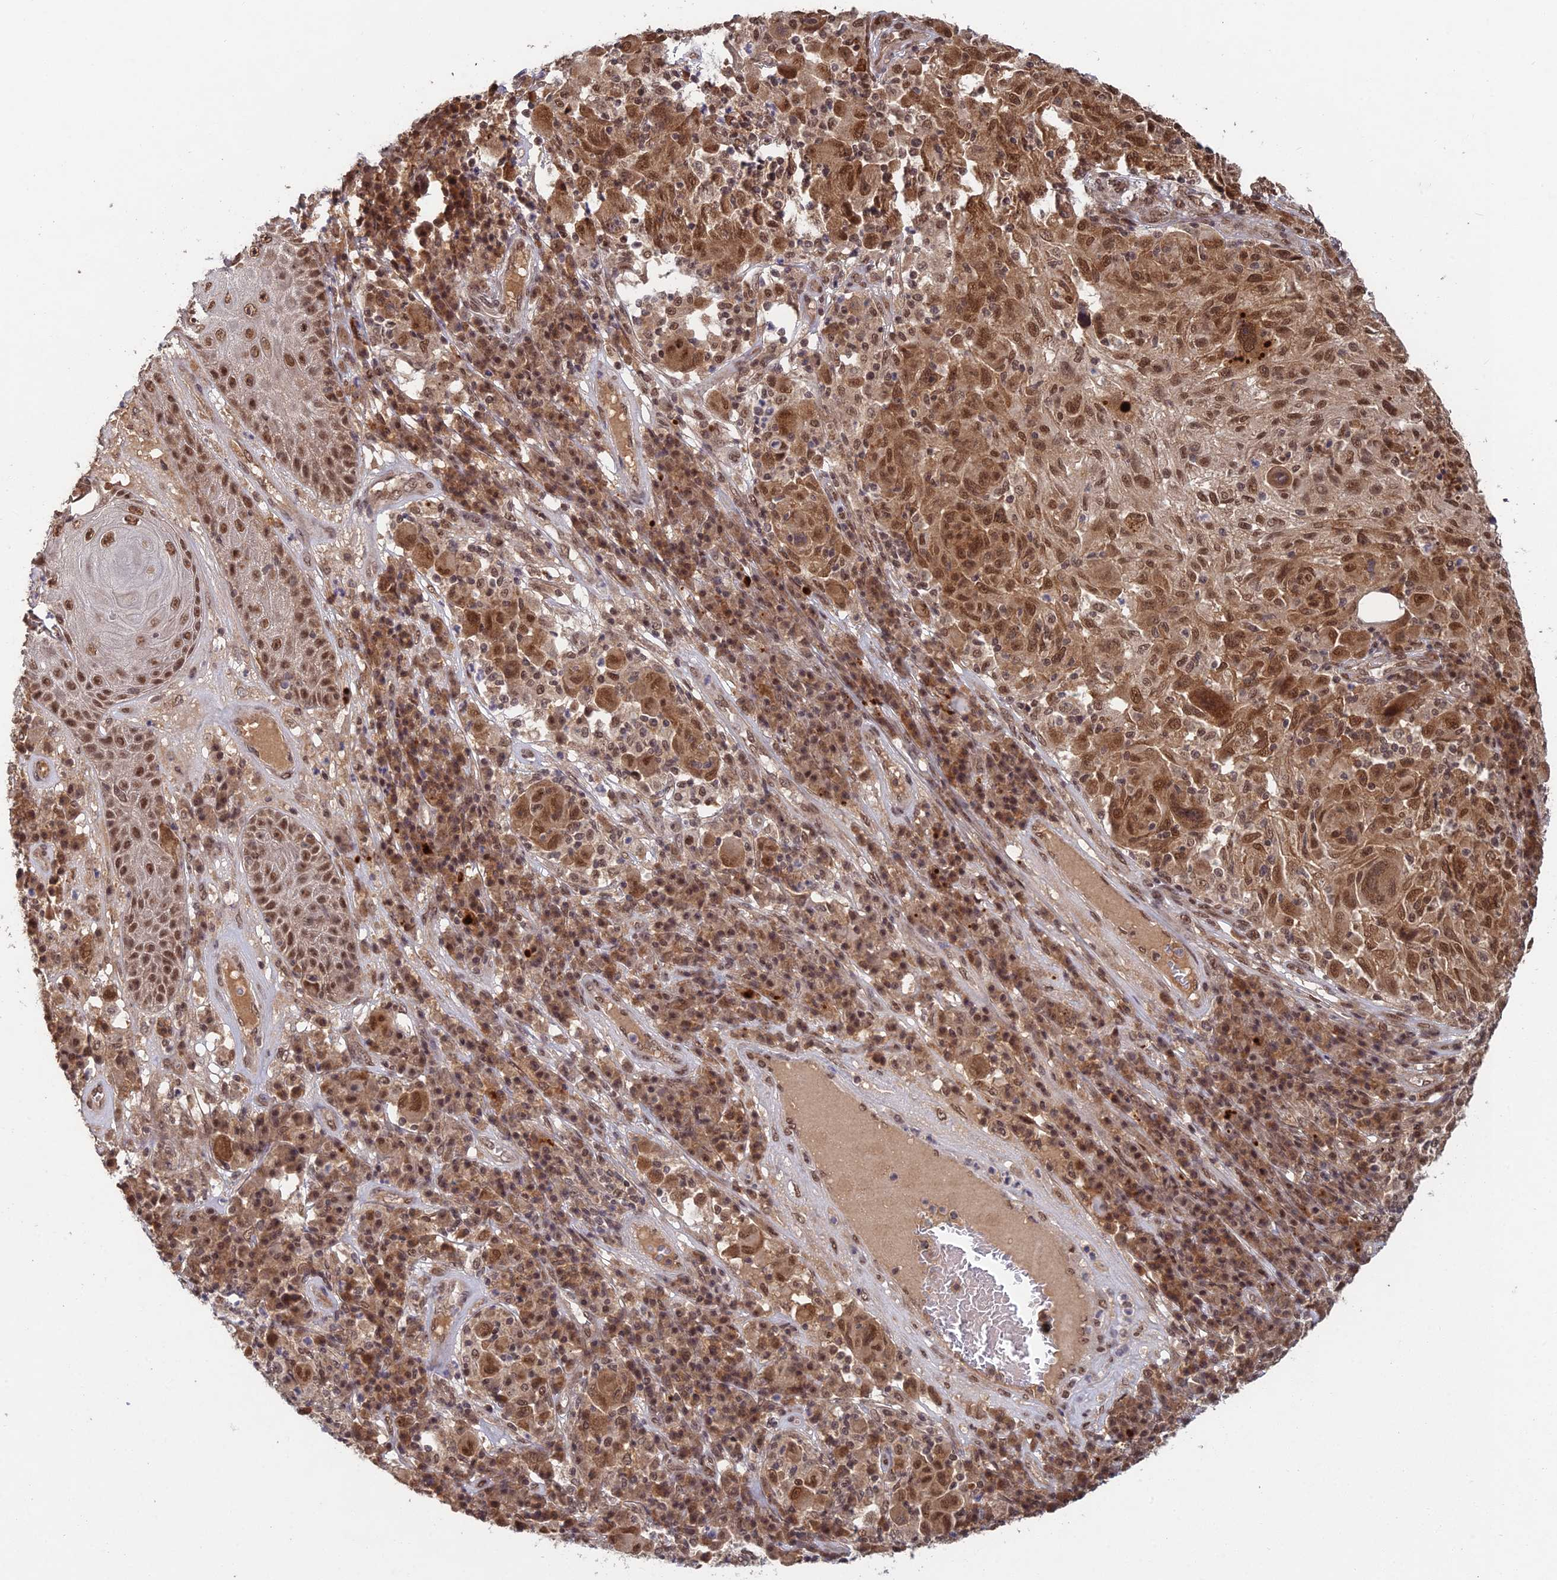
{"staining": {"intensity": "moderate", "quantity": ">75%", "location": "cytoplasmic/membranous,nuclear"}, "tissue": "melanoma", "cell_type": "Tumor cells", "image_type": "cancer", "snomed": [{"axis": "morphology", "description": "Malignant melanoma, NOS"}, {"axis": "topography", "description": "Skin"}], "caption": "Immunohistochemical staining of melanoma reveals medium levels of moderate cytoplasmic/membranous and nuclear expression in approximately >75% of tumor cells.", "gene": "RANBP3", "patient": {"sex": "male", "age": 53}}